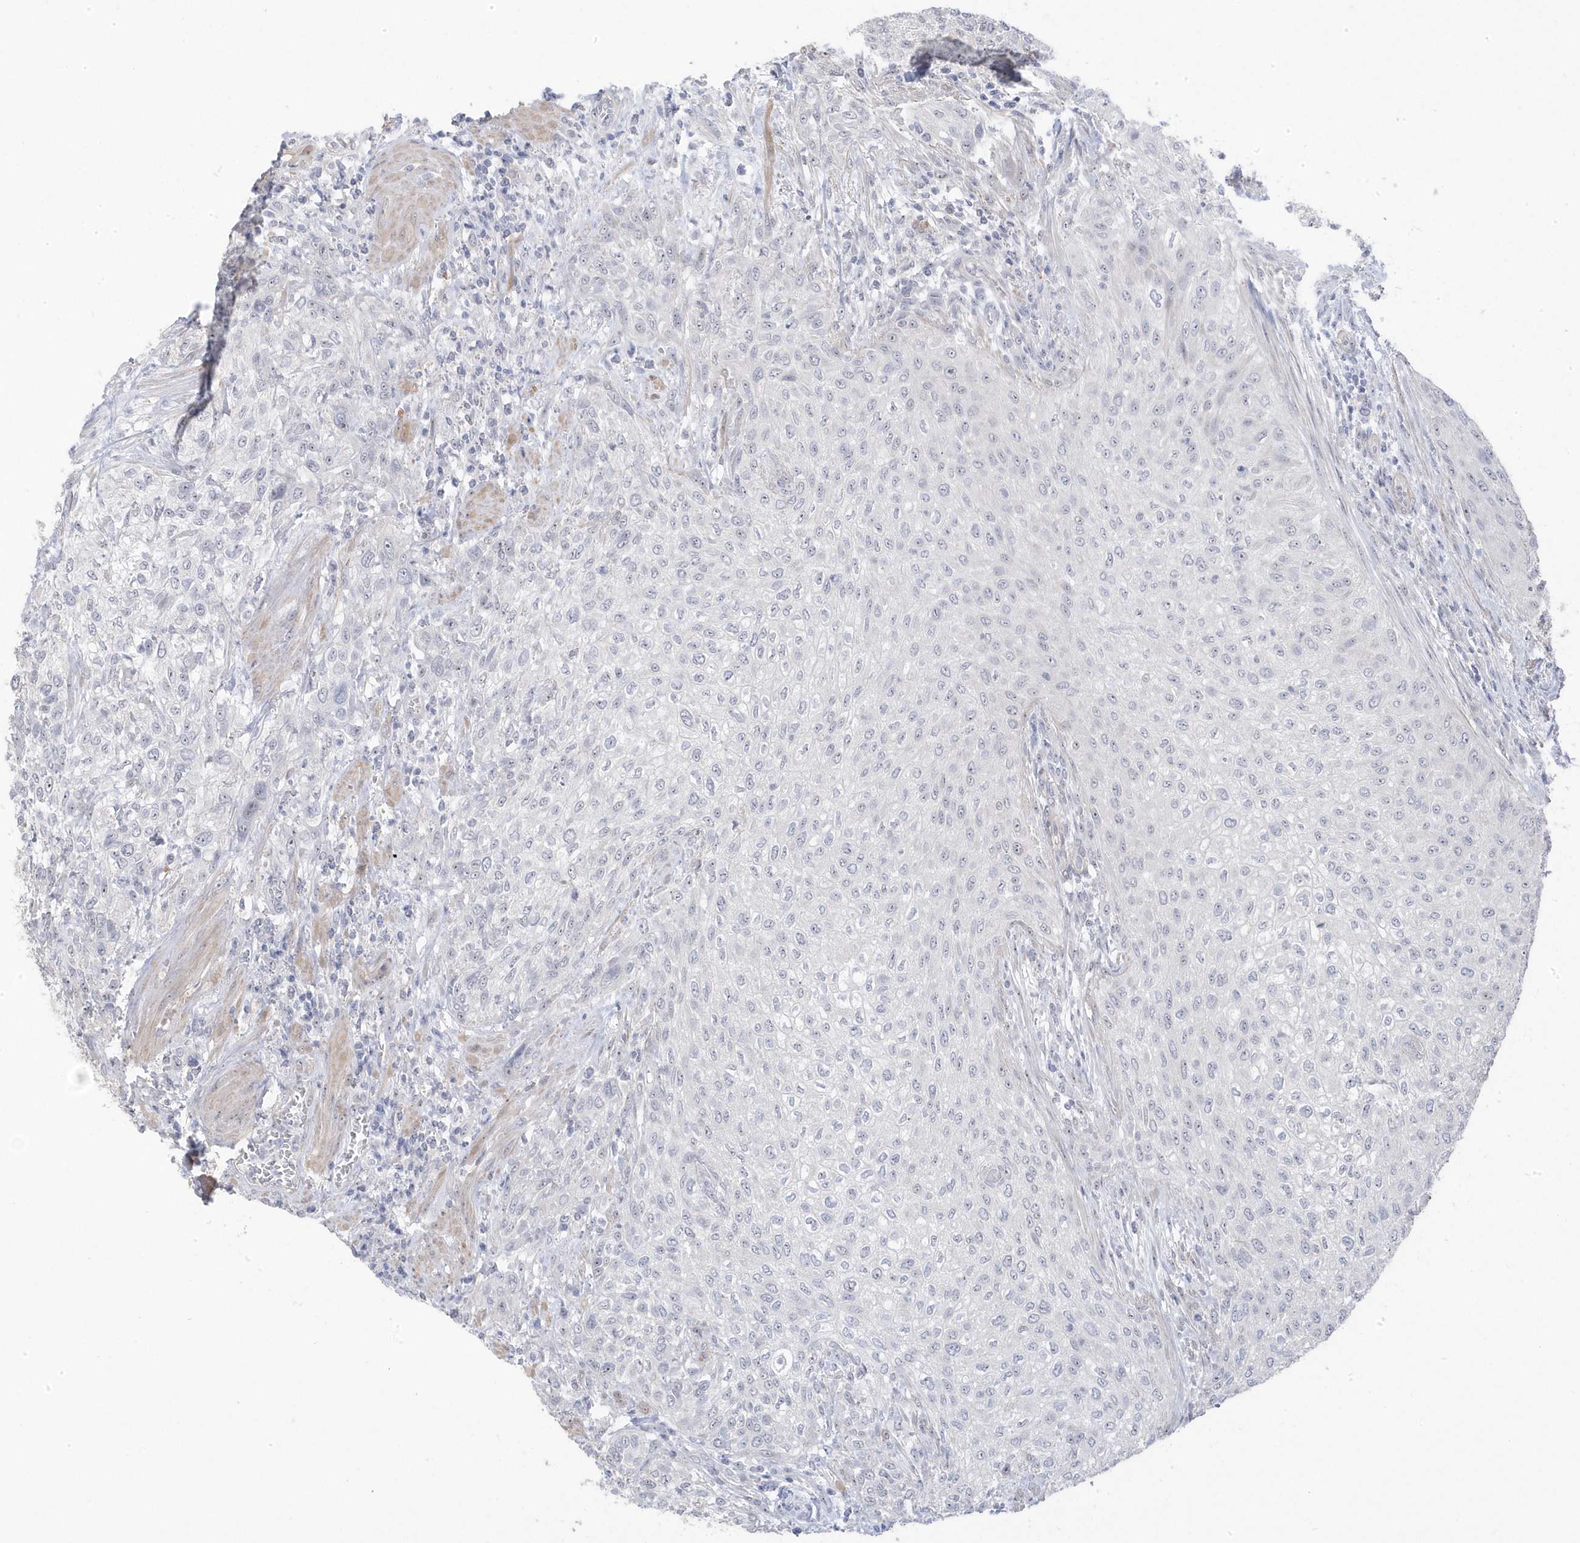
{"staining": {"intensity": "negative", "quantity": "none", "location": "none"}, "tissue": "urothelial cancer", "cell_type": "Tumor cells", "image_type": "cancer", "snomed": [{"axis": "morphology", "description": "Urothelial carcinoma, High grade"}, {"axis": "topography", "description": "Urinary bladder"}], "caption": "High-grade urothelial carcinoma was stained to show a protein in brown. There is no significant positivity in tumor cells.", "gene": "GTPBP6", "patient": {"sex": "male", "age": 35}}